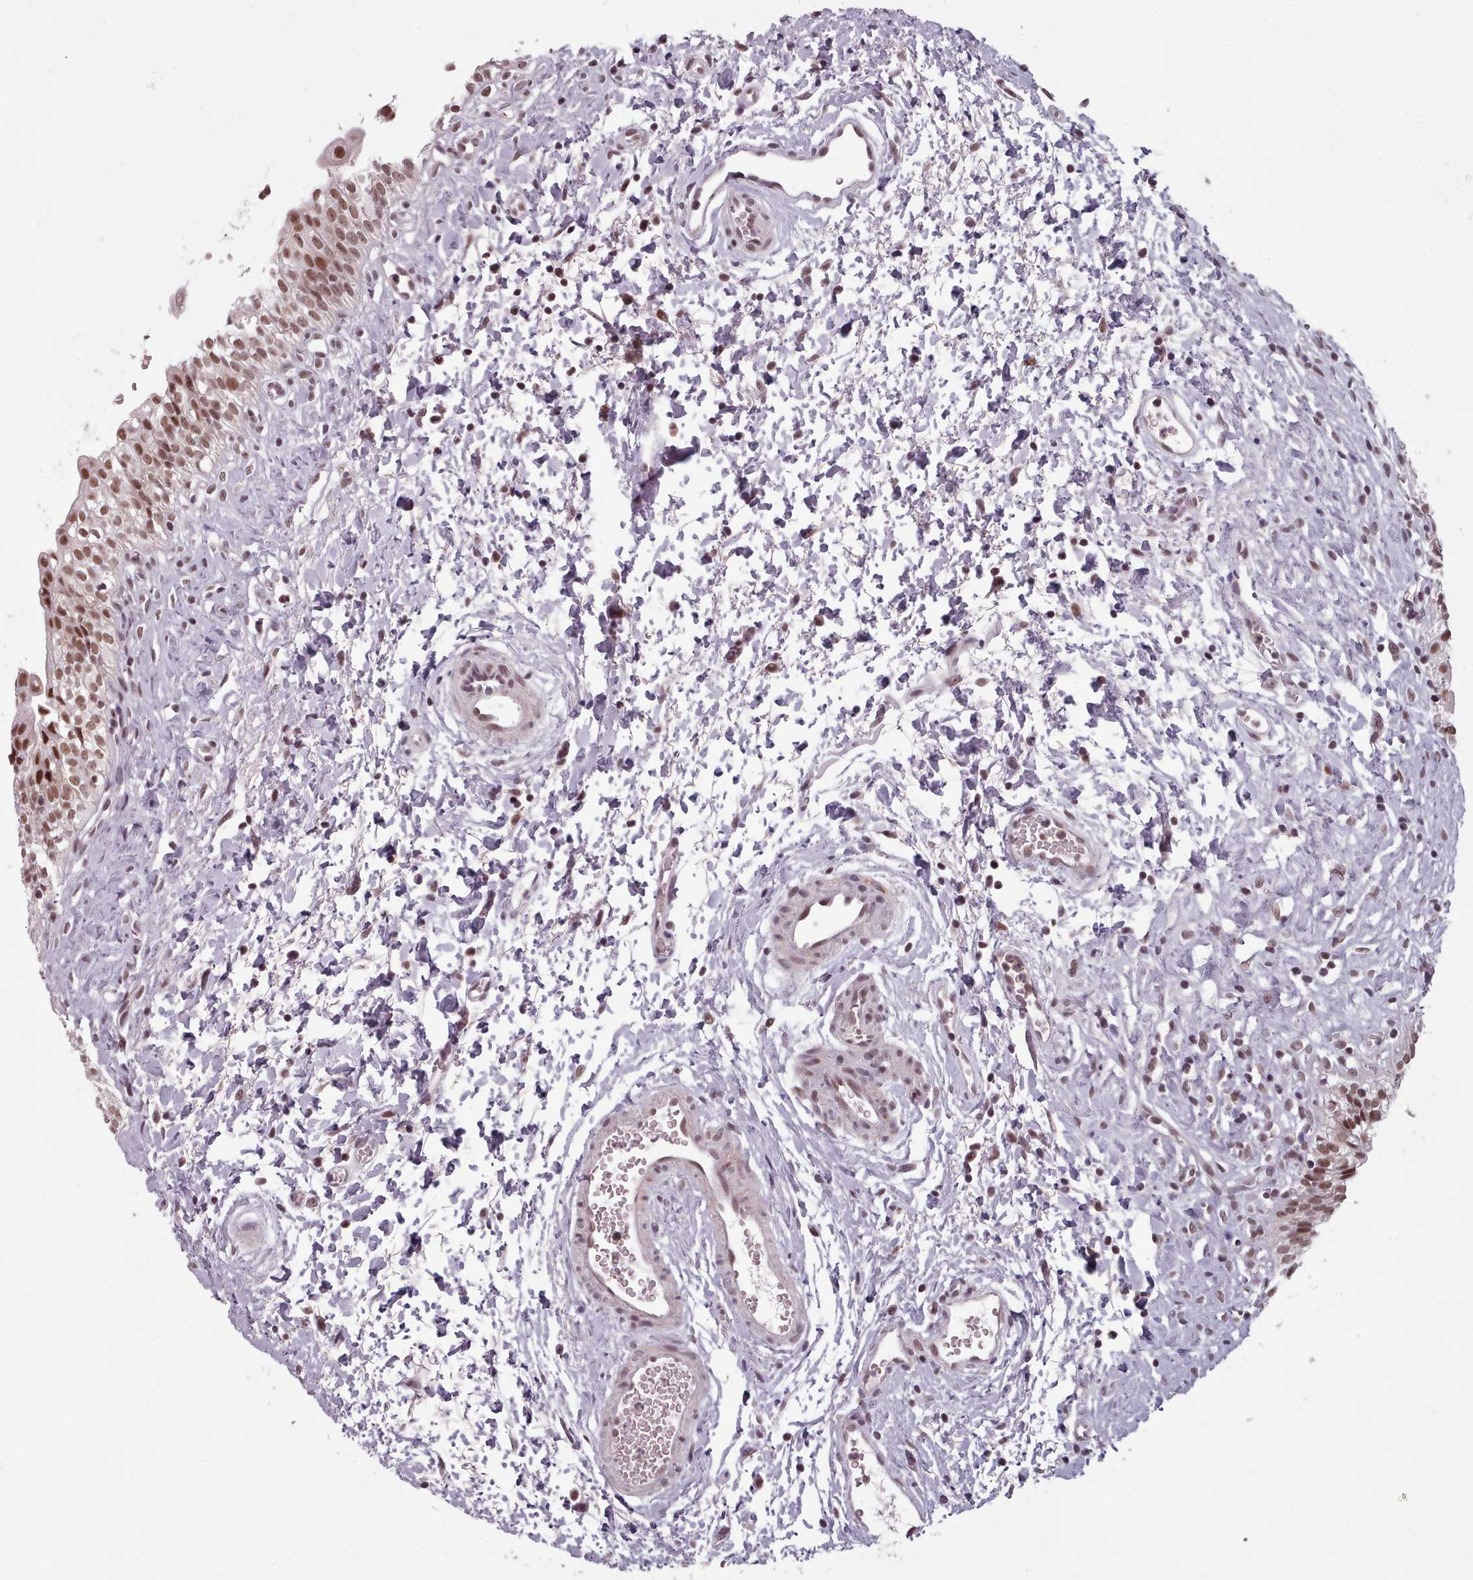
{"staining": {"intensity": "moderate", "quantity": ">75%", "location": "nuclear"}, "tissue": "urinary bladder", "cell_type": "Urothelial cells", "image_type": "normal", "snomed": [{"axis": "morphology", "description": "Normal tissue, NOS"}, {"axis": "topography", "description": "Urinary bladder"}], "caption": "This micrograph displays immunohistochemistry staining of benign urinary bladder, with medium moderate nuclear staining in about >75% of urothelial cells.", "gene": "SRSF9", "patient": {"sex": "male", "age": 51}}